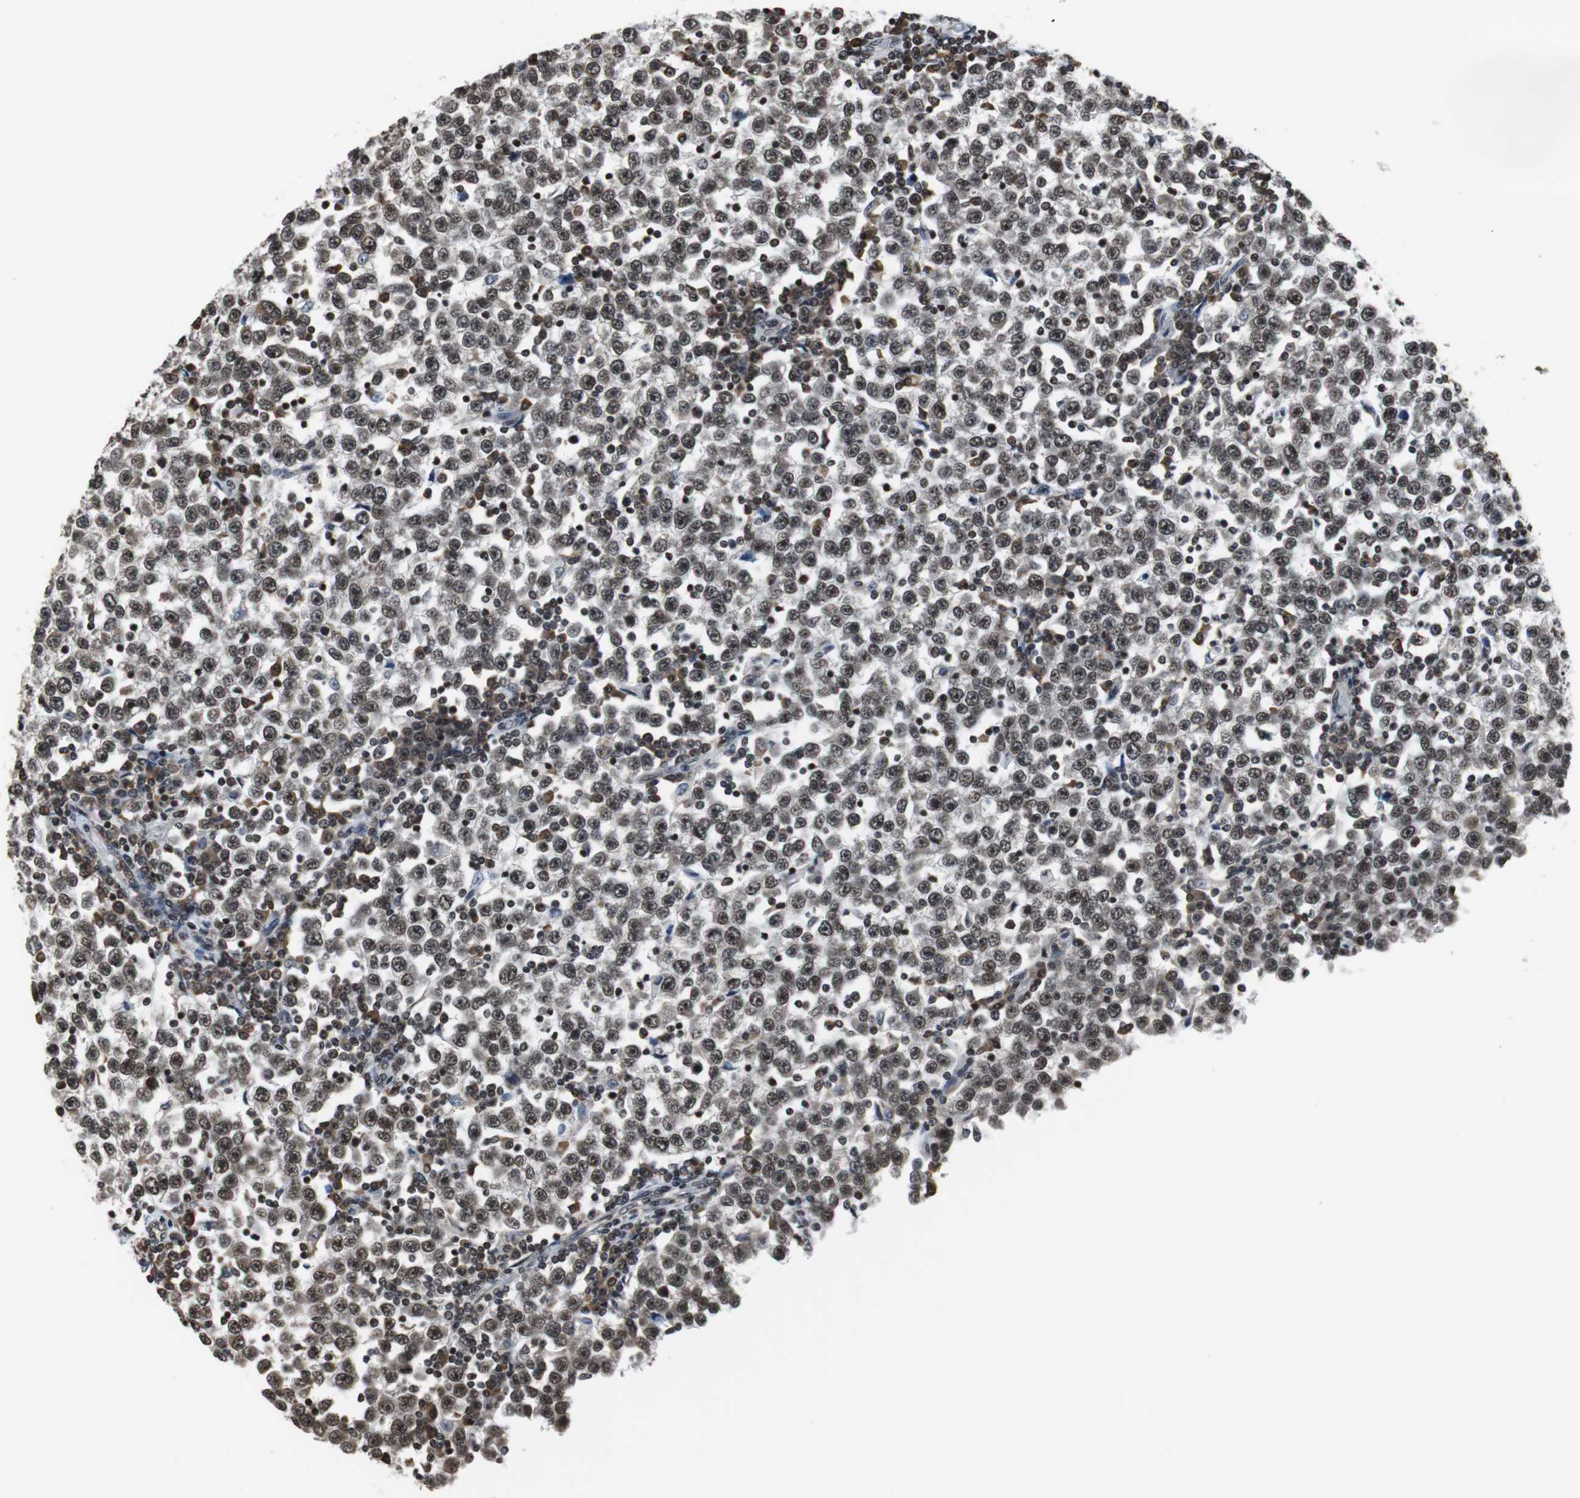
{"staining": {"intensity": "strong", "quantity": ">75%", "location": "nuclear"}, "tissue": "testis cancer", "cell_type": "Tumor cells", "image_type": "cancer", "snomed": [{"axis": "morphology", "description": "Seminoma, NOS"}, {"axis": "topography", "description": "Testis"}], "caption": "Immunohistochemistry (IHC) of human testis cancer shows high levels of strong nuclear expression in about >75% of tumor cells.", "gene": "REST", "patient": {"sex": "male", "age": 65}}